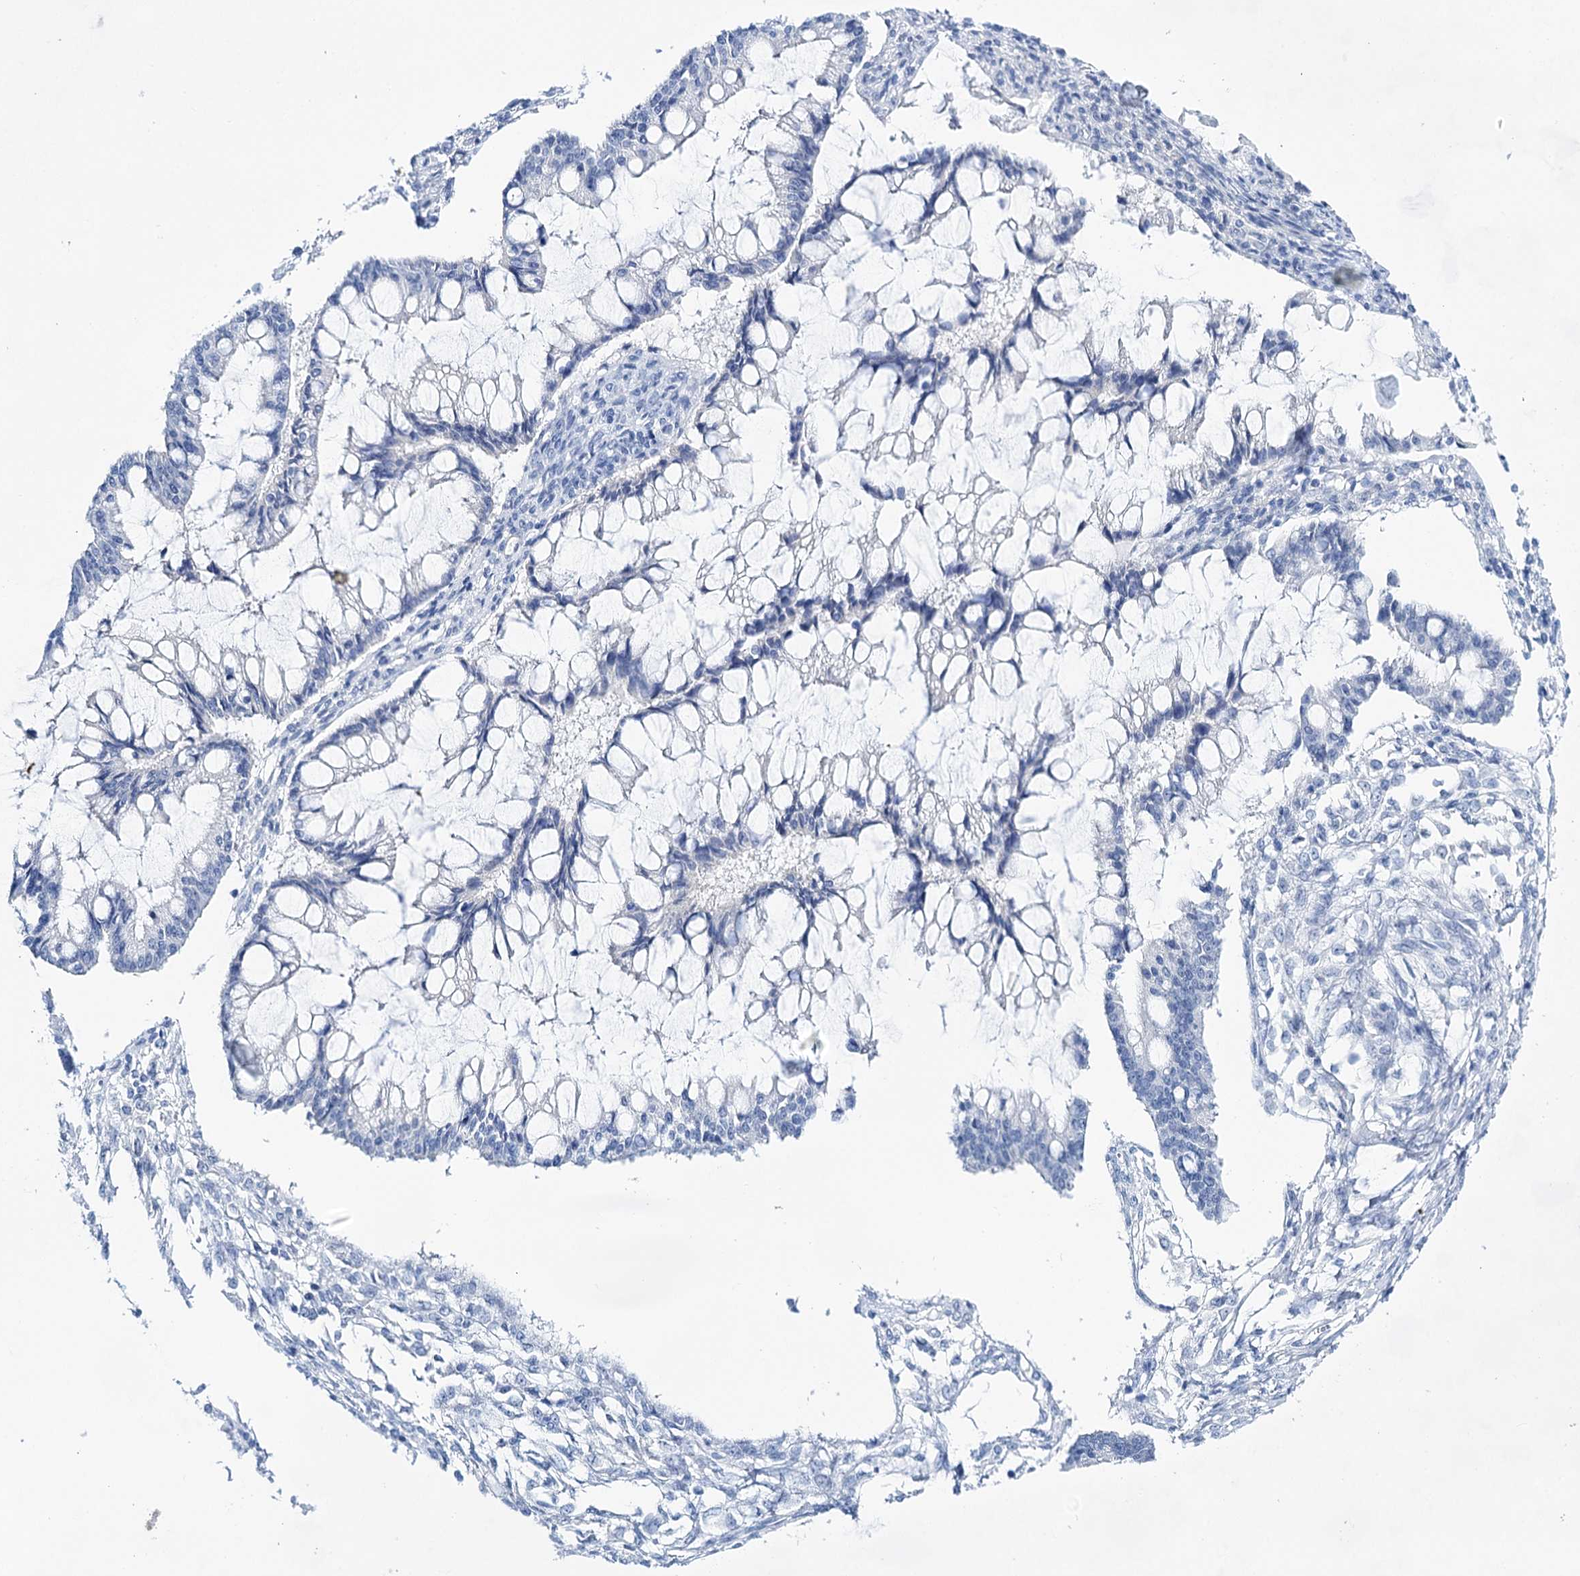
{"staining": {"intensity": "negative", "quantity": "none", "location": "none"}, "tissue": "ovarian cancer", "cell_type": "Tumor cells", "image_type": "cancer", "snomed": [{"axis": "morphology", "description": "Cystadenocarcinoma, mucinous, NOS"}, {"axis": "topography", "description": "Ovary"}], "caption": "Immunohistochemical staining of human ovarian cancer displays no significant expression in tumor cells.", "gene": "LALBA", "patient": {"sex": "female", "age": 73}}